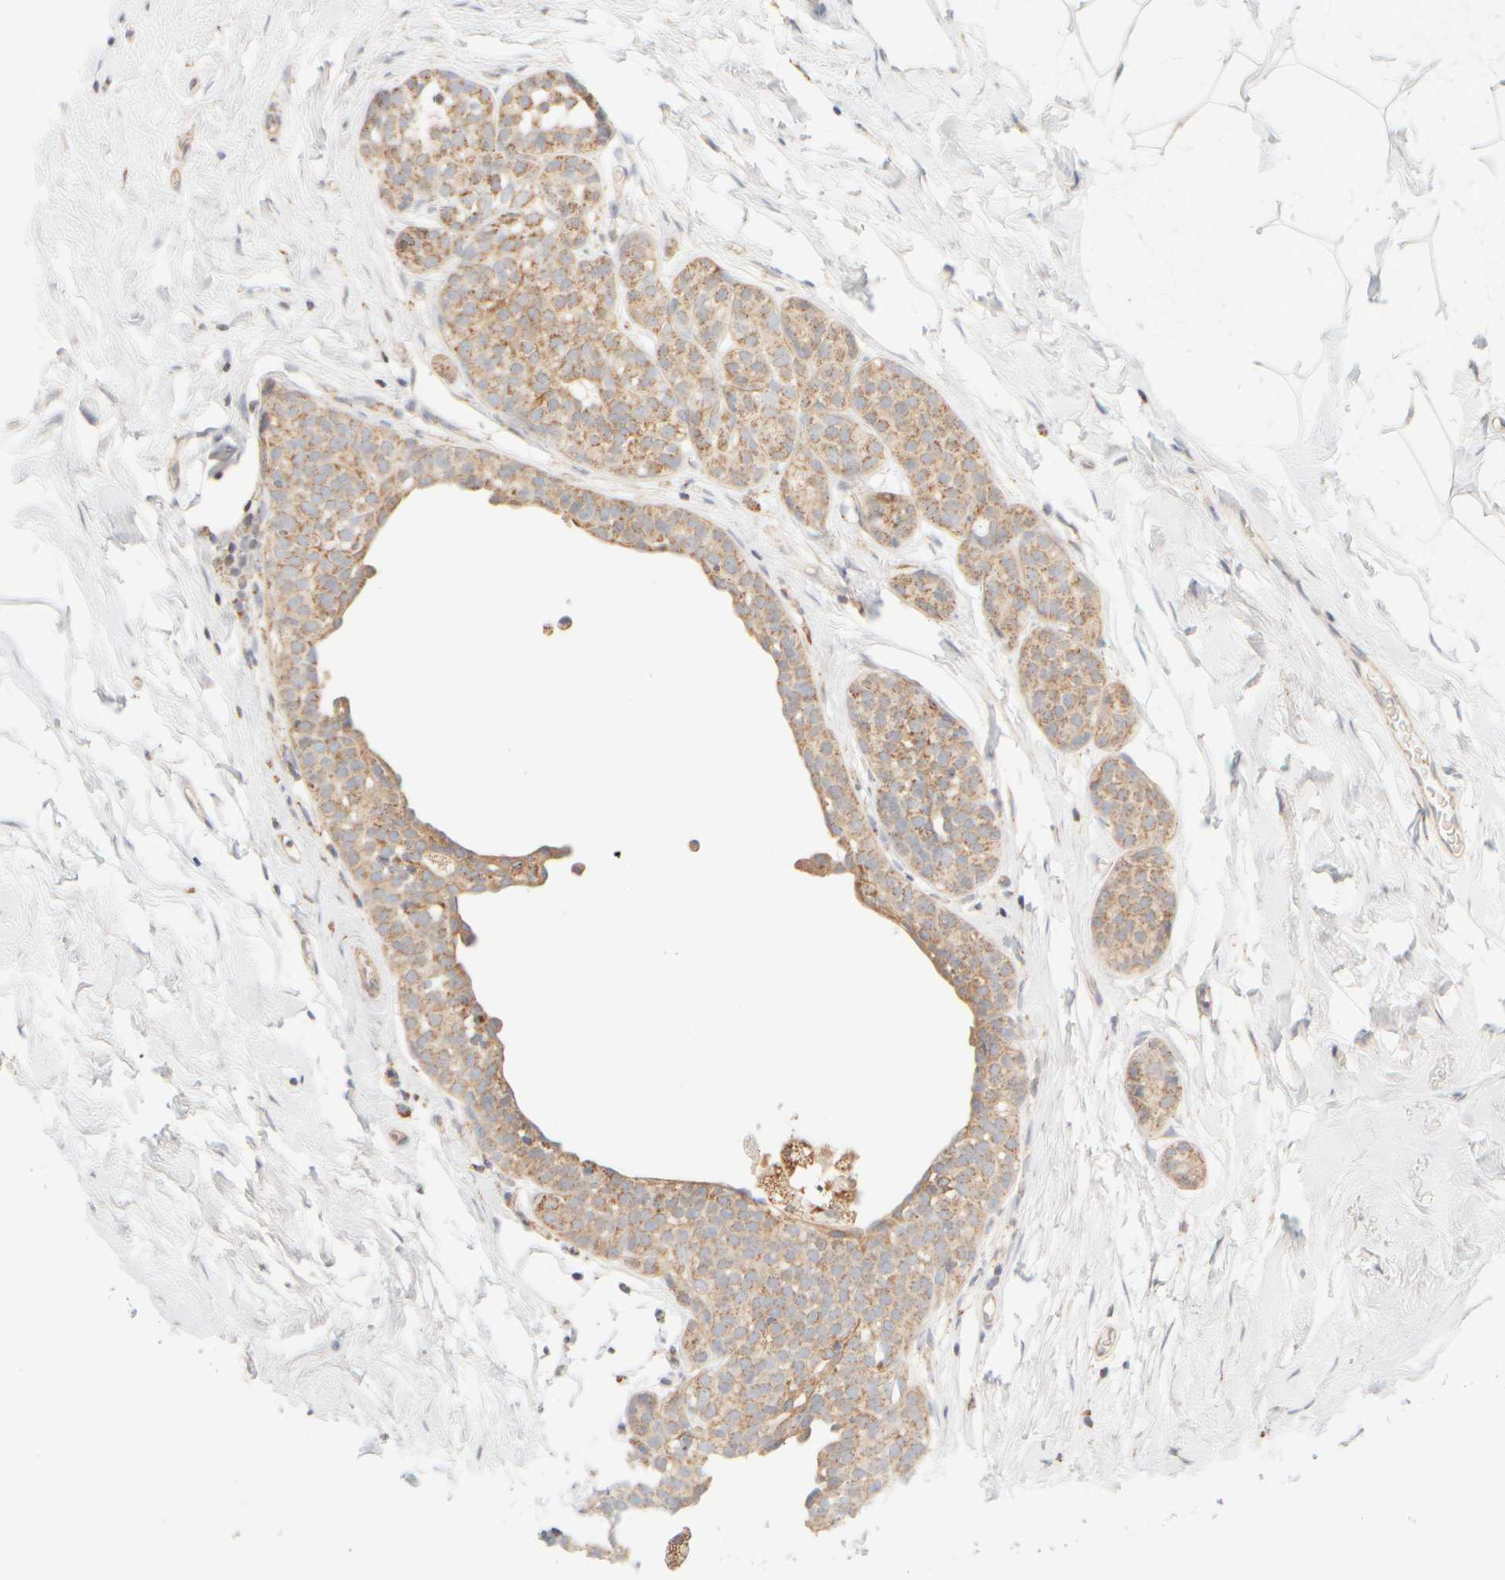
{"staining": {"intensity": "moderate", "quantity": ">75%", "location": "cytoplasmic/membranous"}, "tissue": "breast cancer", "cell_type": "Tumor cells", "image_type": "cancer", "snomed": [{"axis": "morphology", "description": "Duct carcinoma"}, {"axis": "topography", "description": "Breast"}], "caption": "This histopathology image displays immunohistochemistry (IHC) staining of human infiltrating ductal carcinoma (breast), with medium moderate cytoplasmic/membranous staining in approximately >75% of tumor cells.", "gene": "APBB2", "patient": {"sex": "female", "age": 55}}